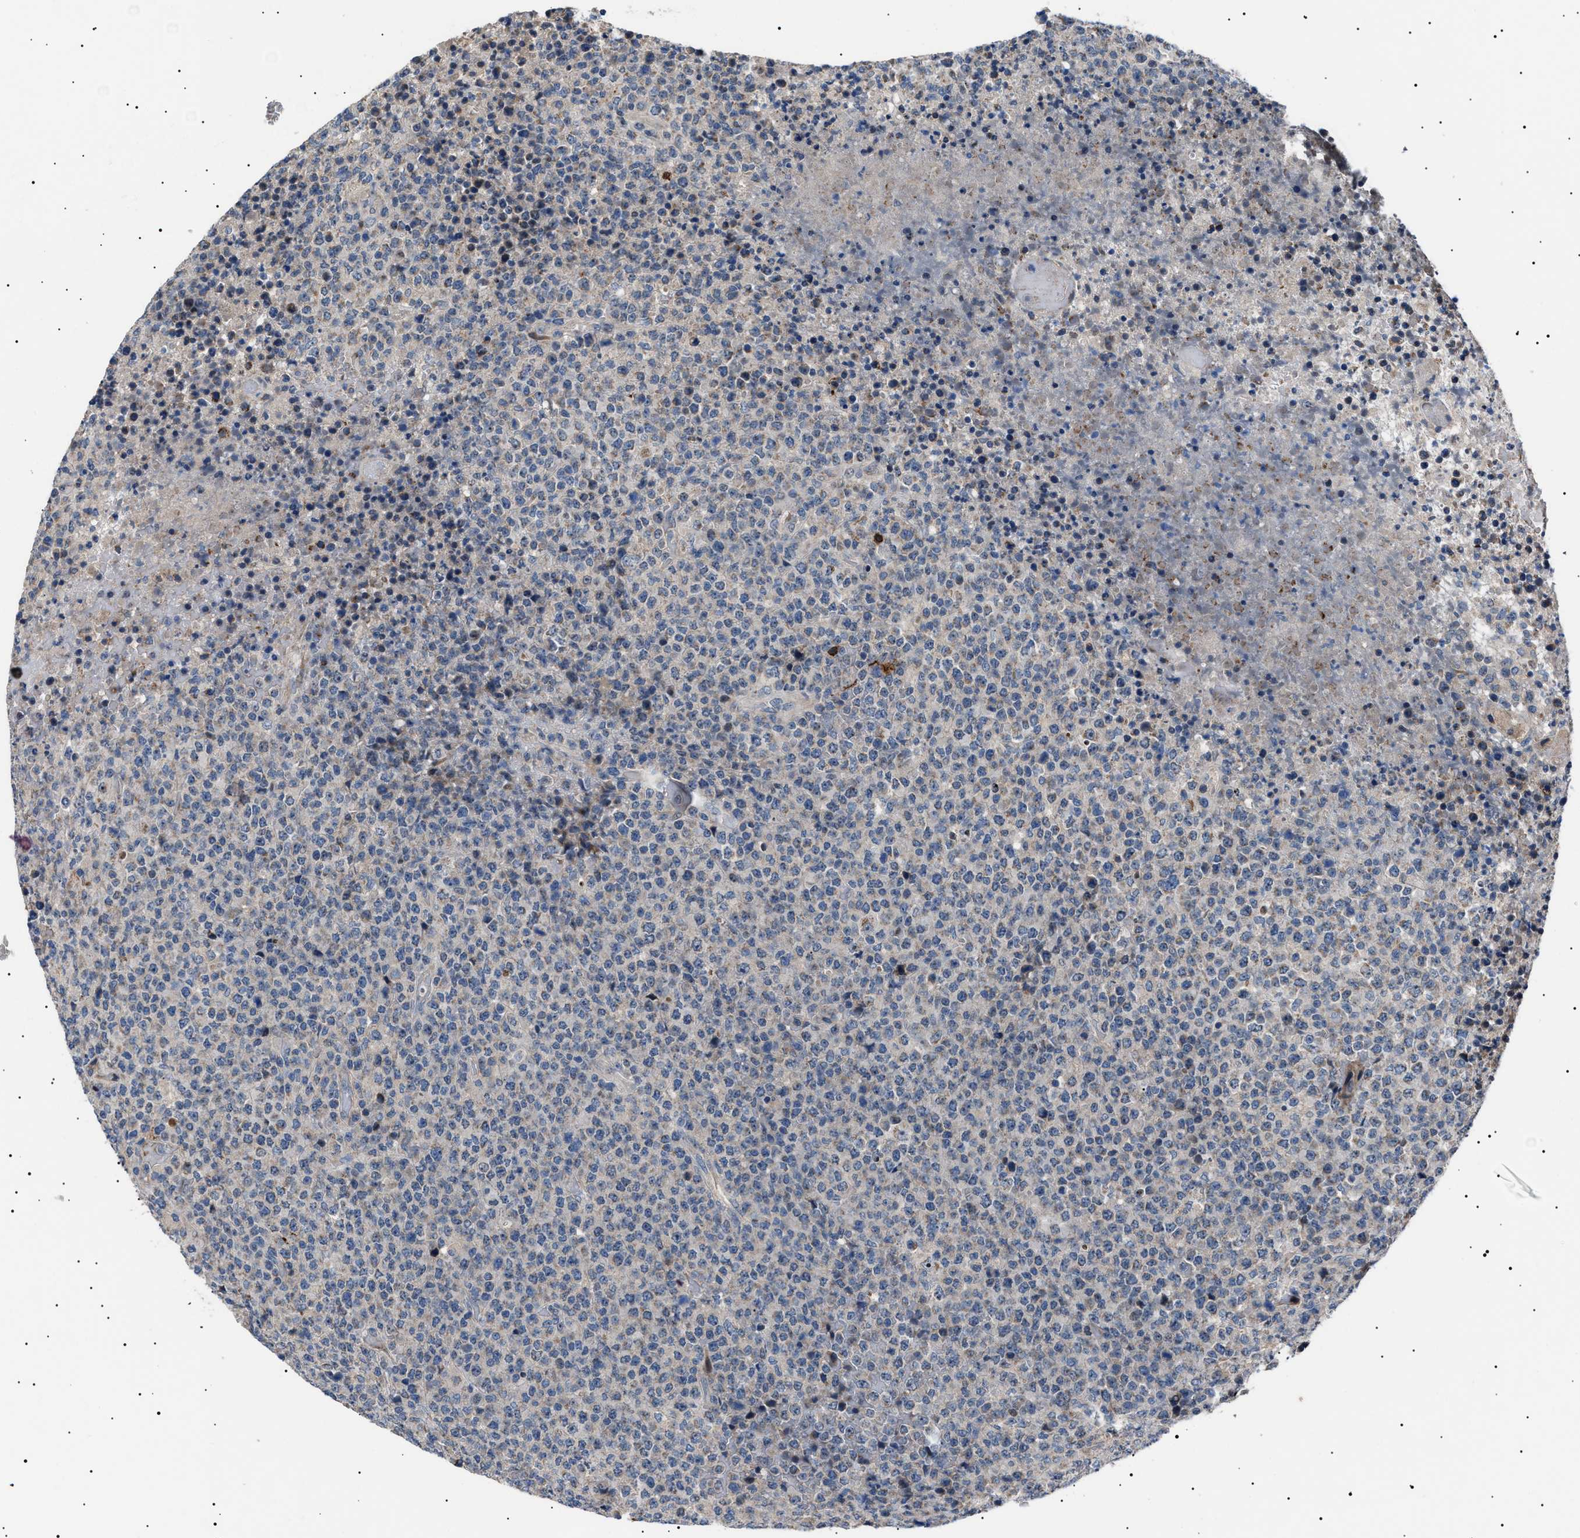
{"staining": {"intensity": "negative", "quantity": "none", "location": "none"}, "tissue": "lymphoma", "cell_type": "Tumor cells", "image_type": "cancer", "snomed": [{"axis": "morphology", "description": "Malignant lymphoma, non-Hodgkin's type, High grade"}, {"axis": "topography", "description": "Lymph node"}], "caption": "A high-resolution photomicrograph shows immunohistochemistry (IHC) staining of lymphoma, which demonstrates no significant staining in tumor cells. (Stains: DAB (3,3'-diaminobenzidine) immunohistochemistry with hematoxylin counter stain, Microscopy: brightfield microscopy at high magnification).", "gene": "PTRH1", "patient": {"sex": "male", "age": 13}}